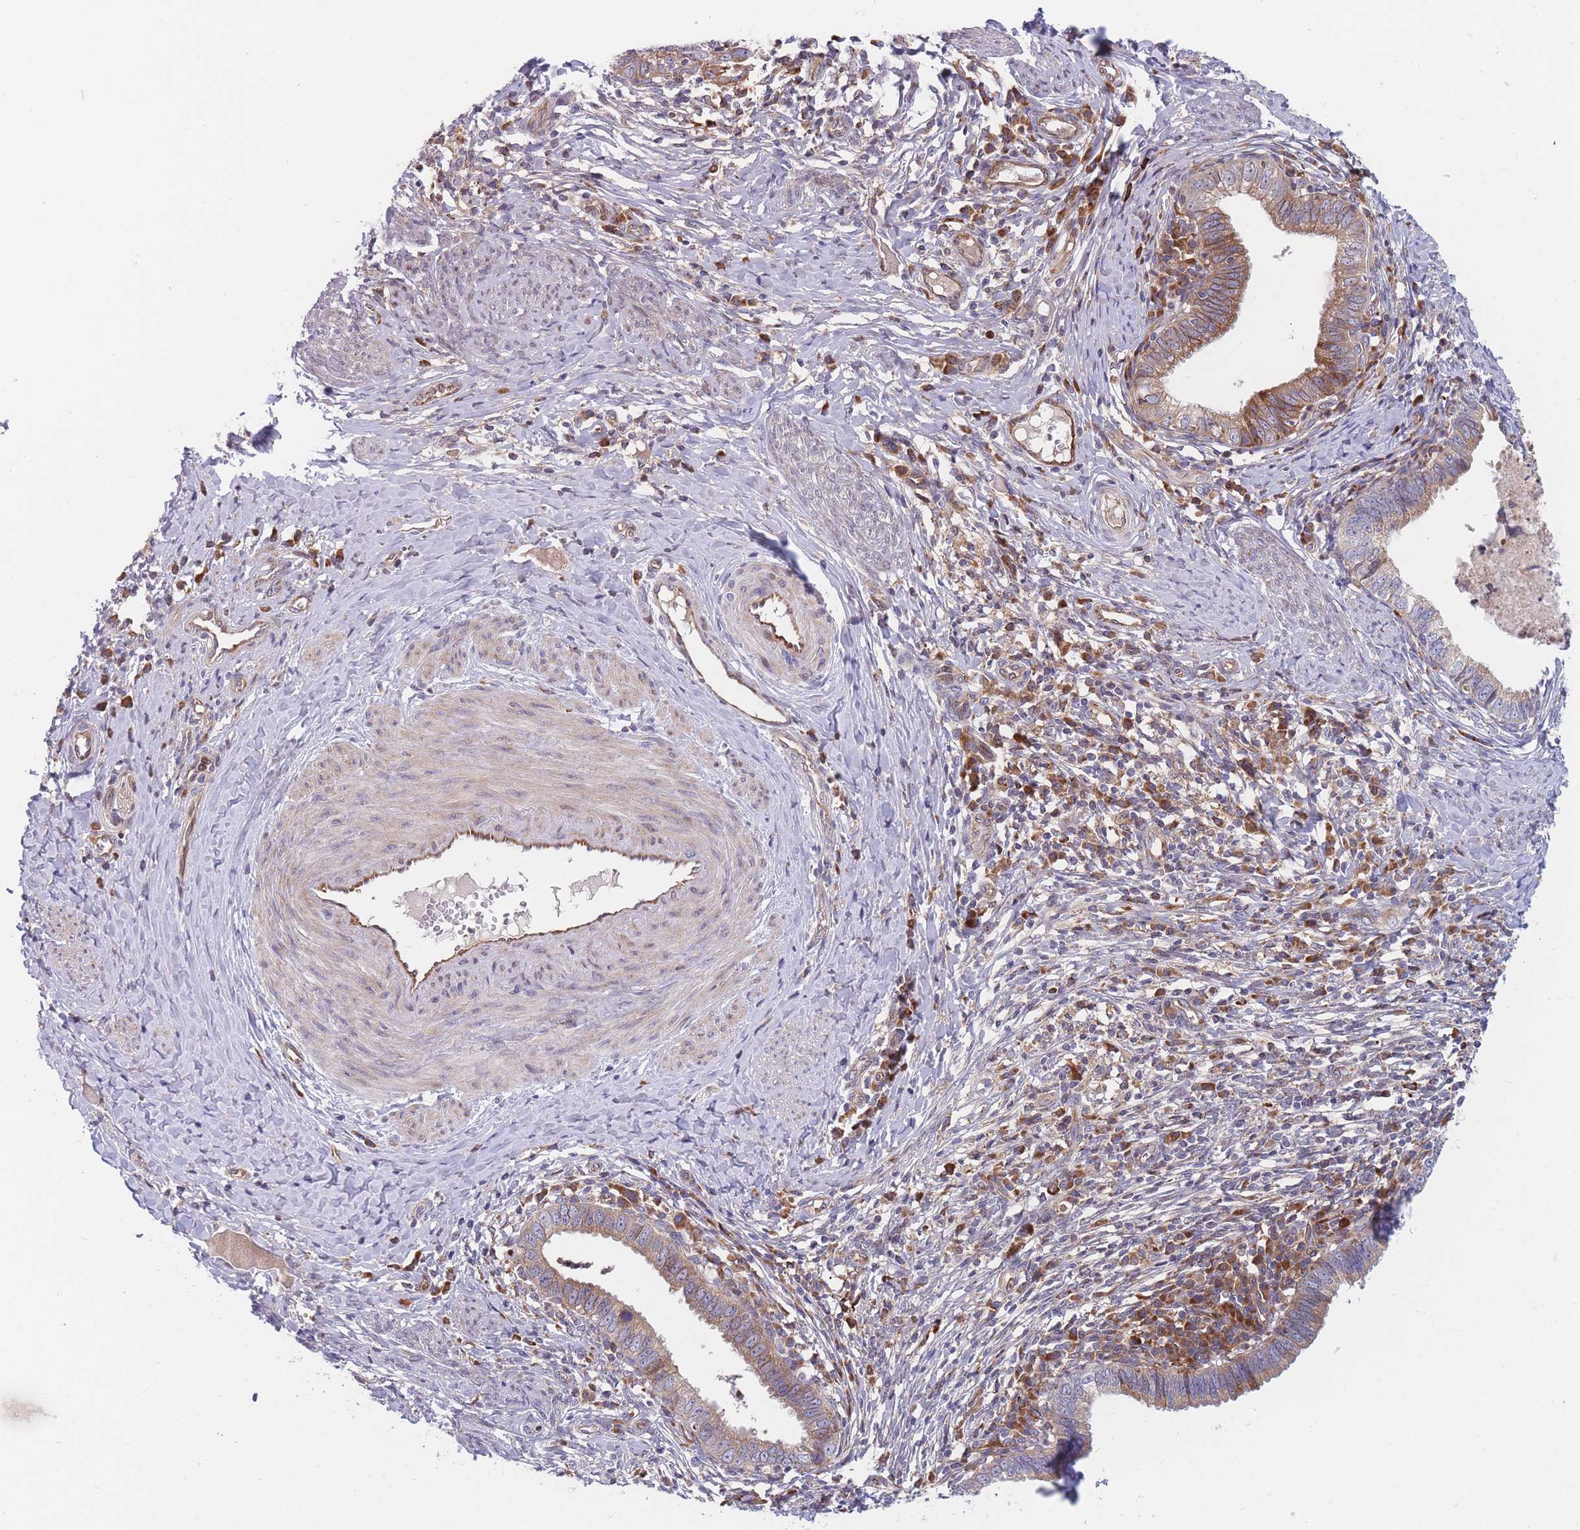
{"staining": {"intensity": "moderate", "quantity": ">75%", "location": "cytoplasmic/membranous"}, "tissue": "cervical cancer", "cell_type": "Tumor cells", "image_type": "cancer", "snomed": [{"axis": "morphology", "description": "Adenocarcinoma, NOS"}, {"axis": "topography", "description": "Cervix"}], "caption": "Approximately >75% of tumor cells in human cervical adenocarcinoma display moderate cytoplasmic/membranous protein expression as visualized by brown immunohistochemical staining.", "gene": "TMEM131L", "patient": {"sex": "female", "age": 36}}